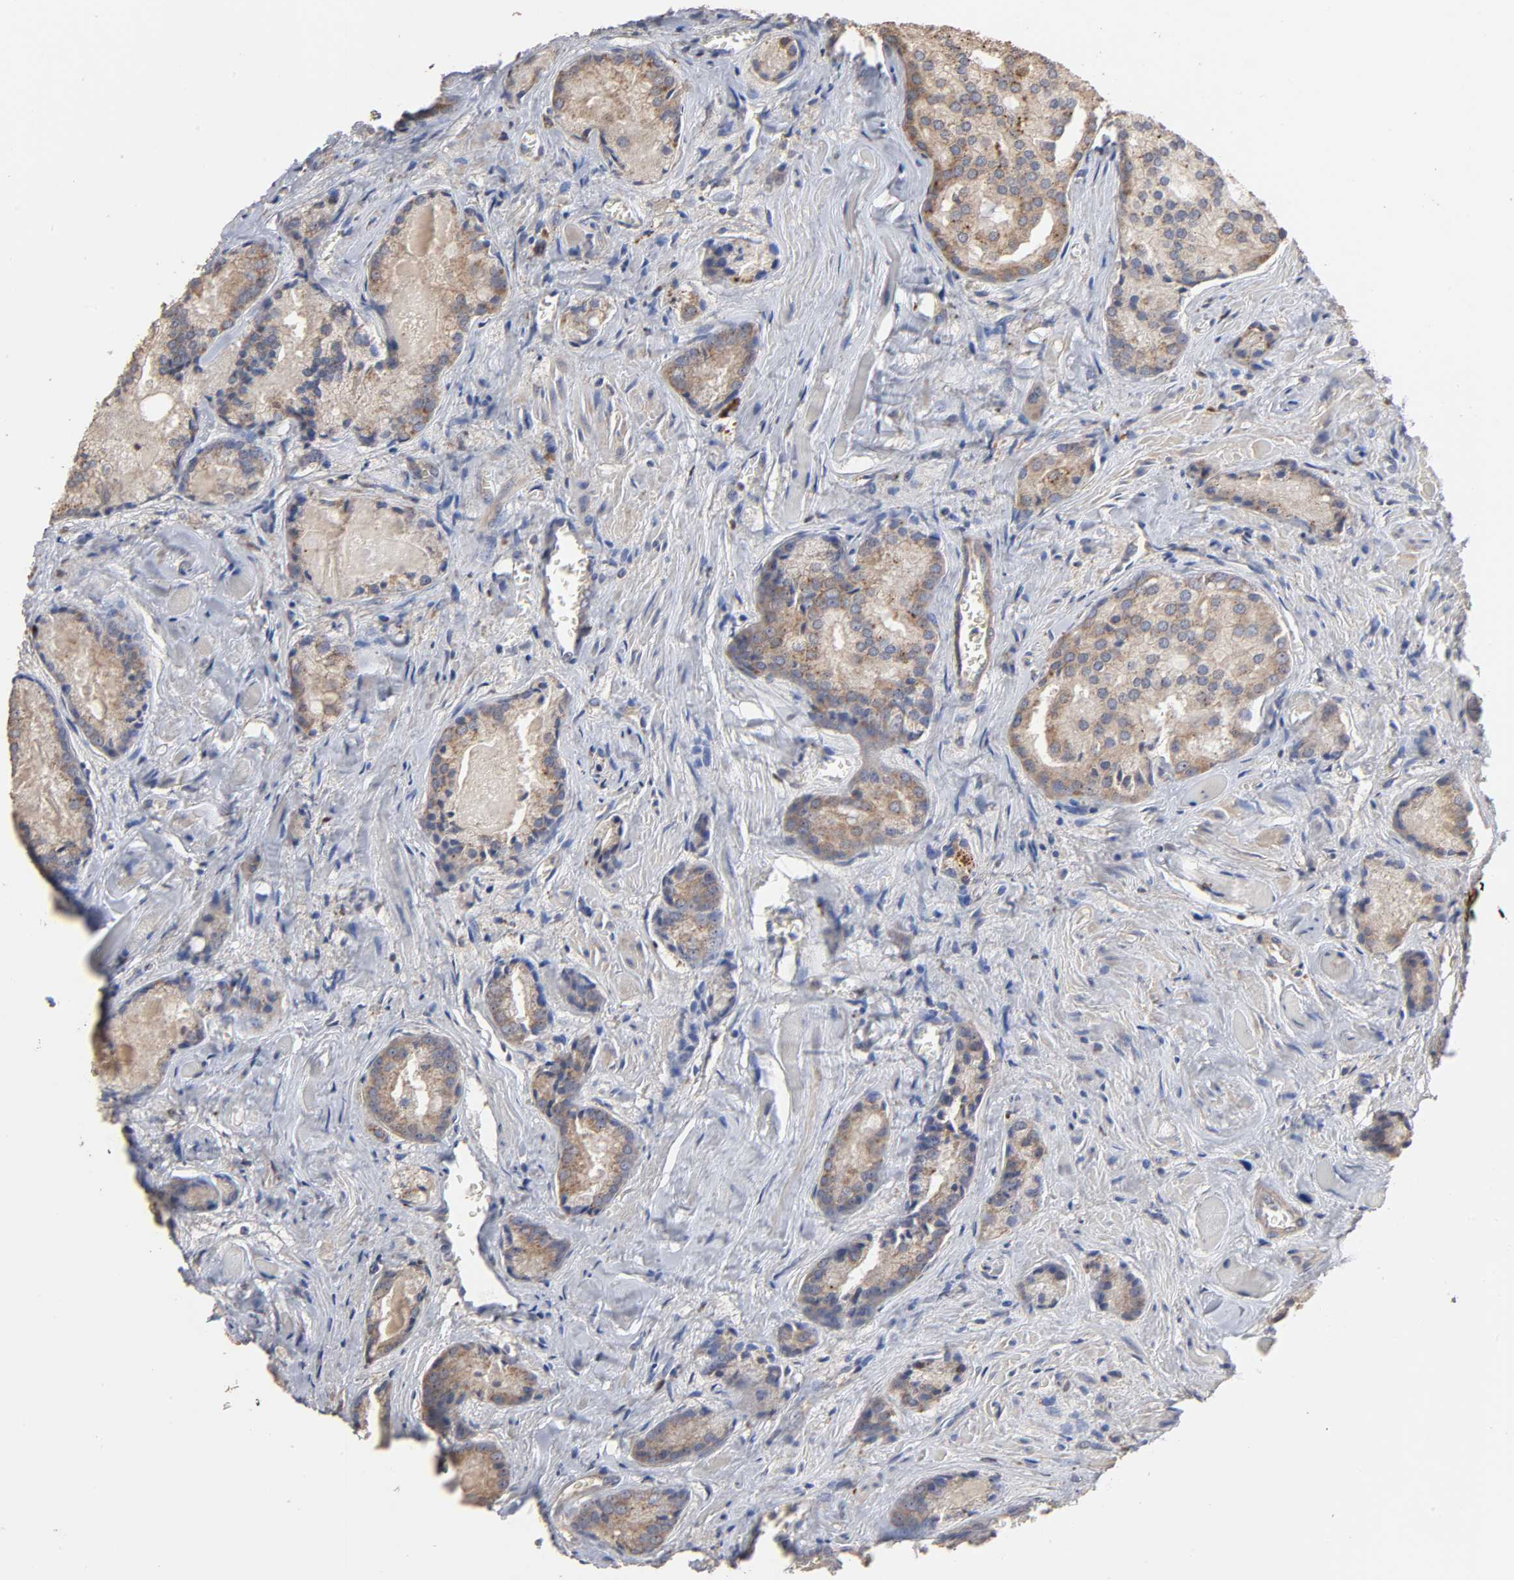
{"staining": {"intensity": "weak", "quantity": ">75%", "location": "cytoplasmic/membranous"}, "tissue": "prostate cancer", "cell_type": "Tumor cells", "image_type": "cancer", "snomed": [{"axis": "morphology", "description": "Adenocarcinoma, Low grade"}, {"axis": "topography", "description": "Prostate"}], "caption": "Immunohistochemistry of human adenocarcinoma (low-grade) (prostate) displays low levels of weak cytoplasmic/membranous positivity in about >75% of tumor cells.", "gene": "EIF4G2", "patient": {"sex": "male", "age": 64}}